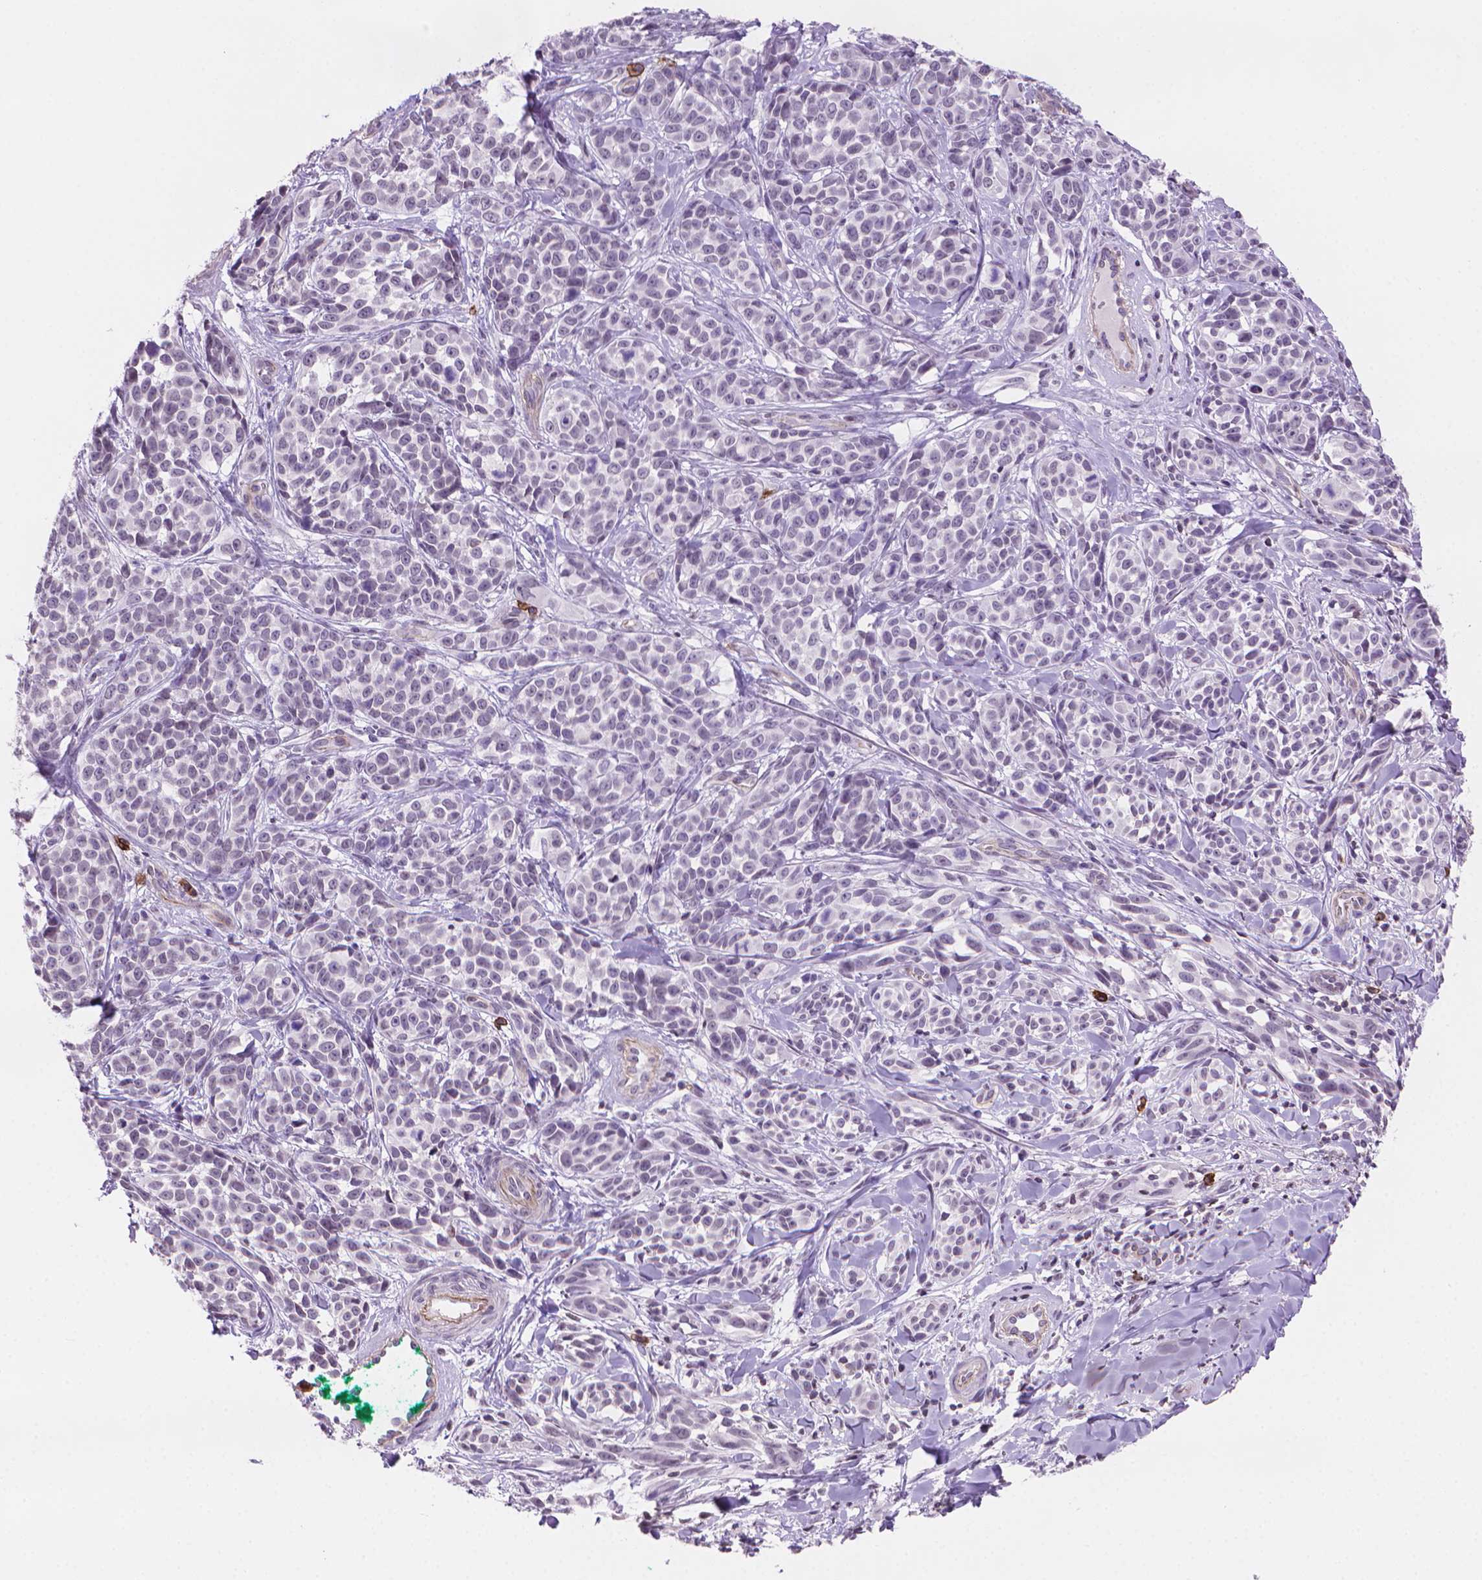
{"staining": {"intensity": "negative", "quantity": "none", "location": "none"}, "tissue": "melanoma", "cell_type": "Tumor cells", "image_type": "cancer", "snomed": [{"axis": "morphology", "description": "Malignant melanoma, NOS"}, {"axis": "topography", "description": "Skin"}], "caption": "This is an immunohistochemistry histopathology image of human malignant melanoma. There is no positivity in tumor cells.", "gene": "TMEM184A", "patient": {"sex": "female", "age": 88}}